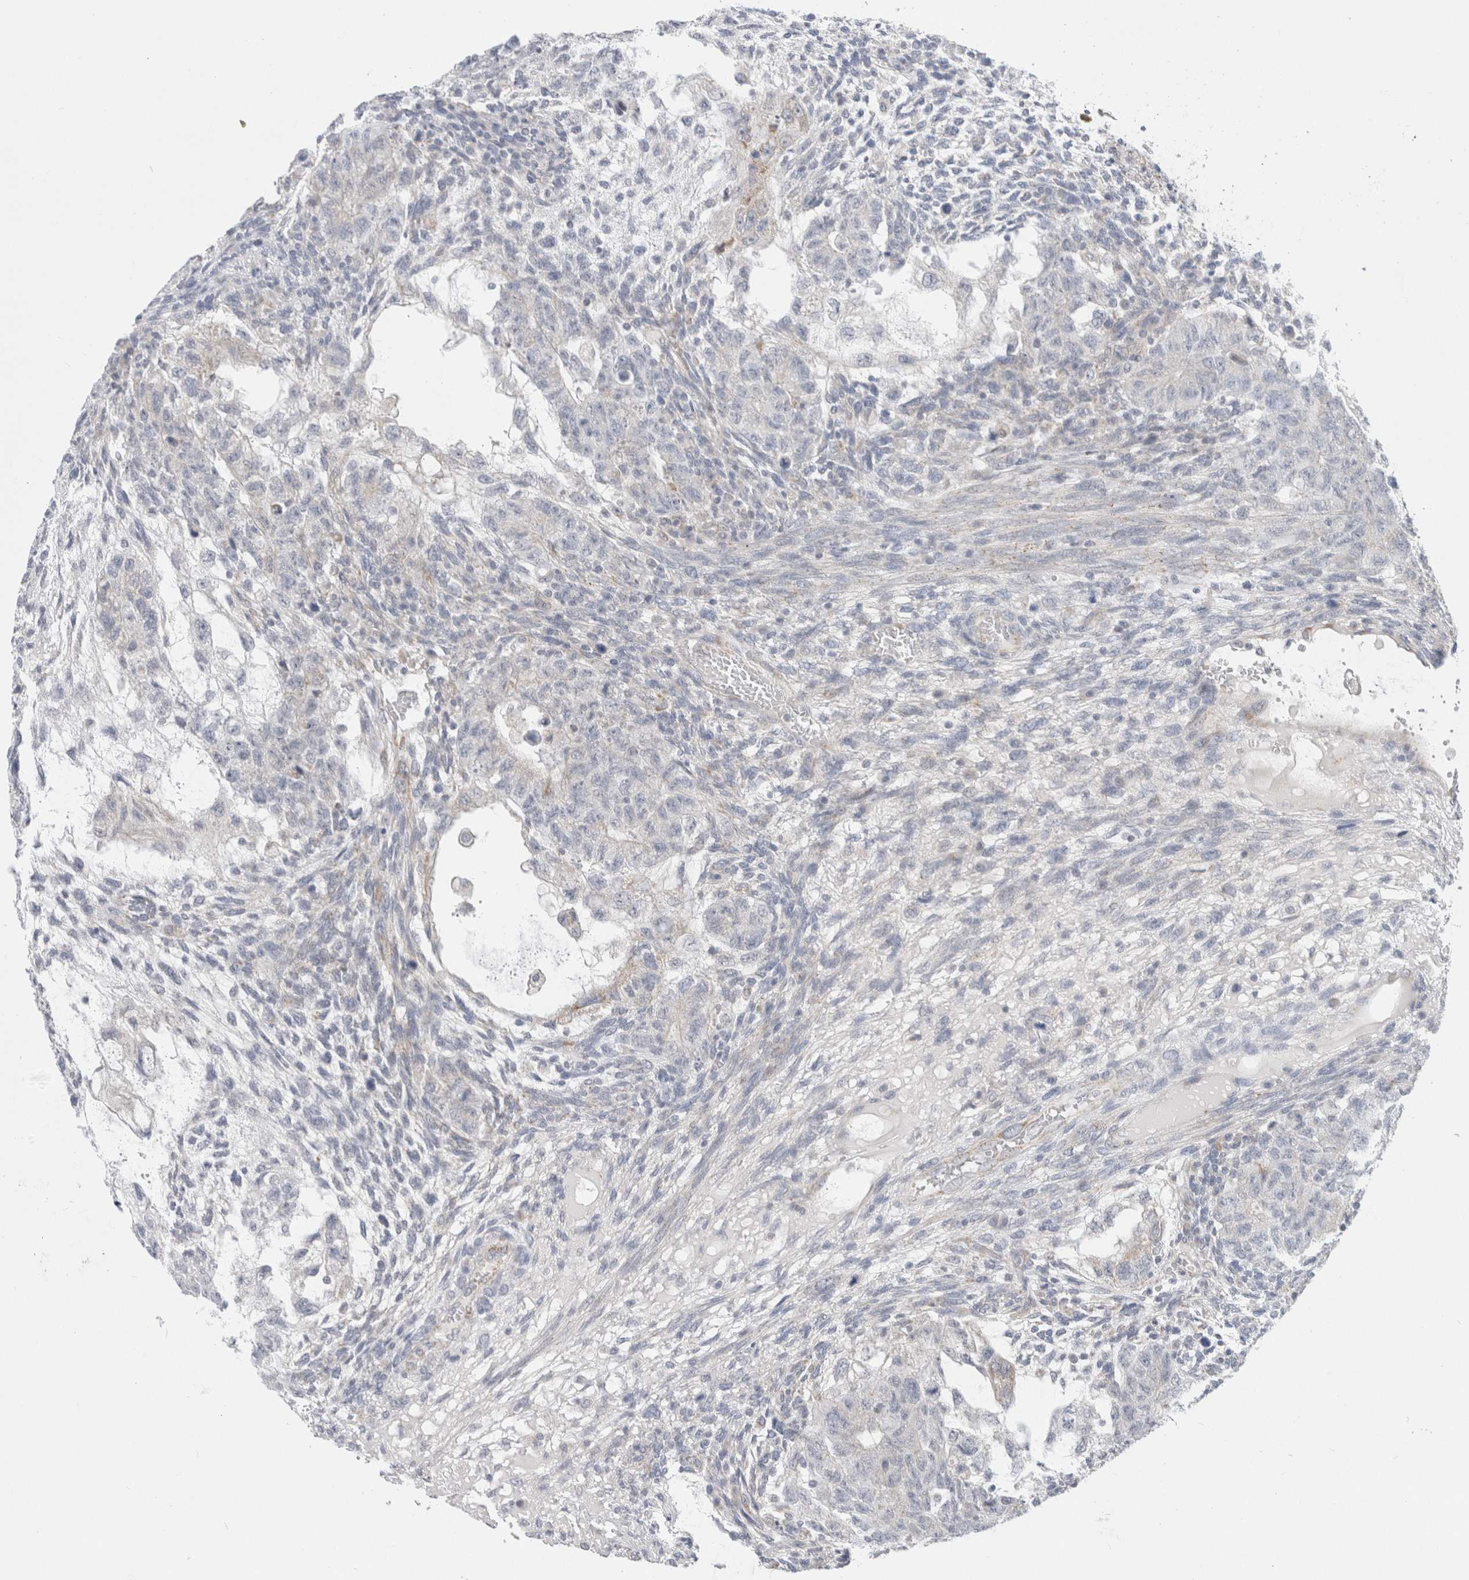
{"staining": {"intensity": "weak", "quantity": "<25%", "location": "cytoplasmic/membranous"}, "tissue": "testis cancer", "cell_type": "Tumor cells", "image_type": "cancer", "snomed": [{"axis": "morphology", "description": "Normal tissue, NOS"}, {"axis": "morphology", "description": "Carcinoma, Embryonal, NOS"}, {"axis": "topography", "description": "Testis"}], "caption": "A micrograph of human testis cancer is negative for staining in tumor cells.", "gene": "FAHD1", "patient": {"sex": "male", "age": 36}}